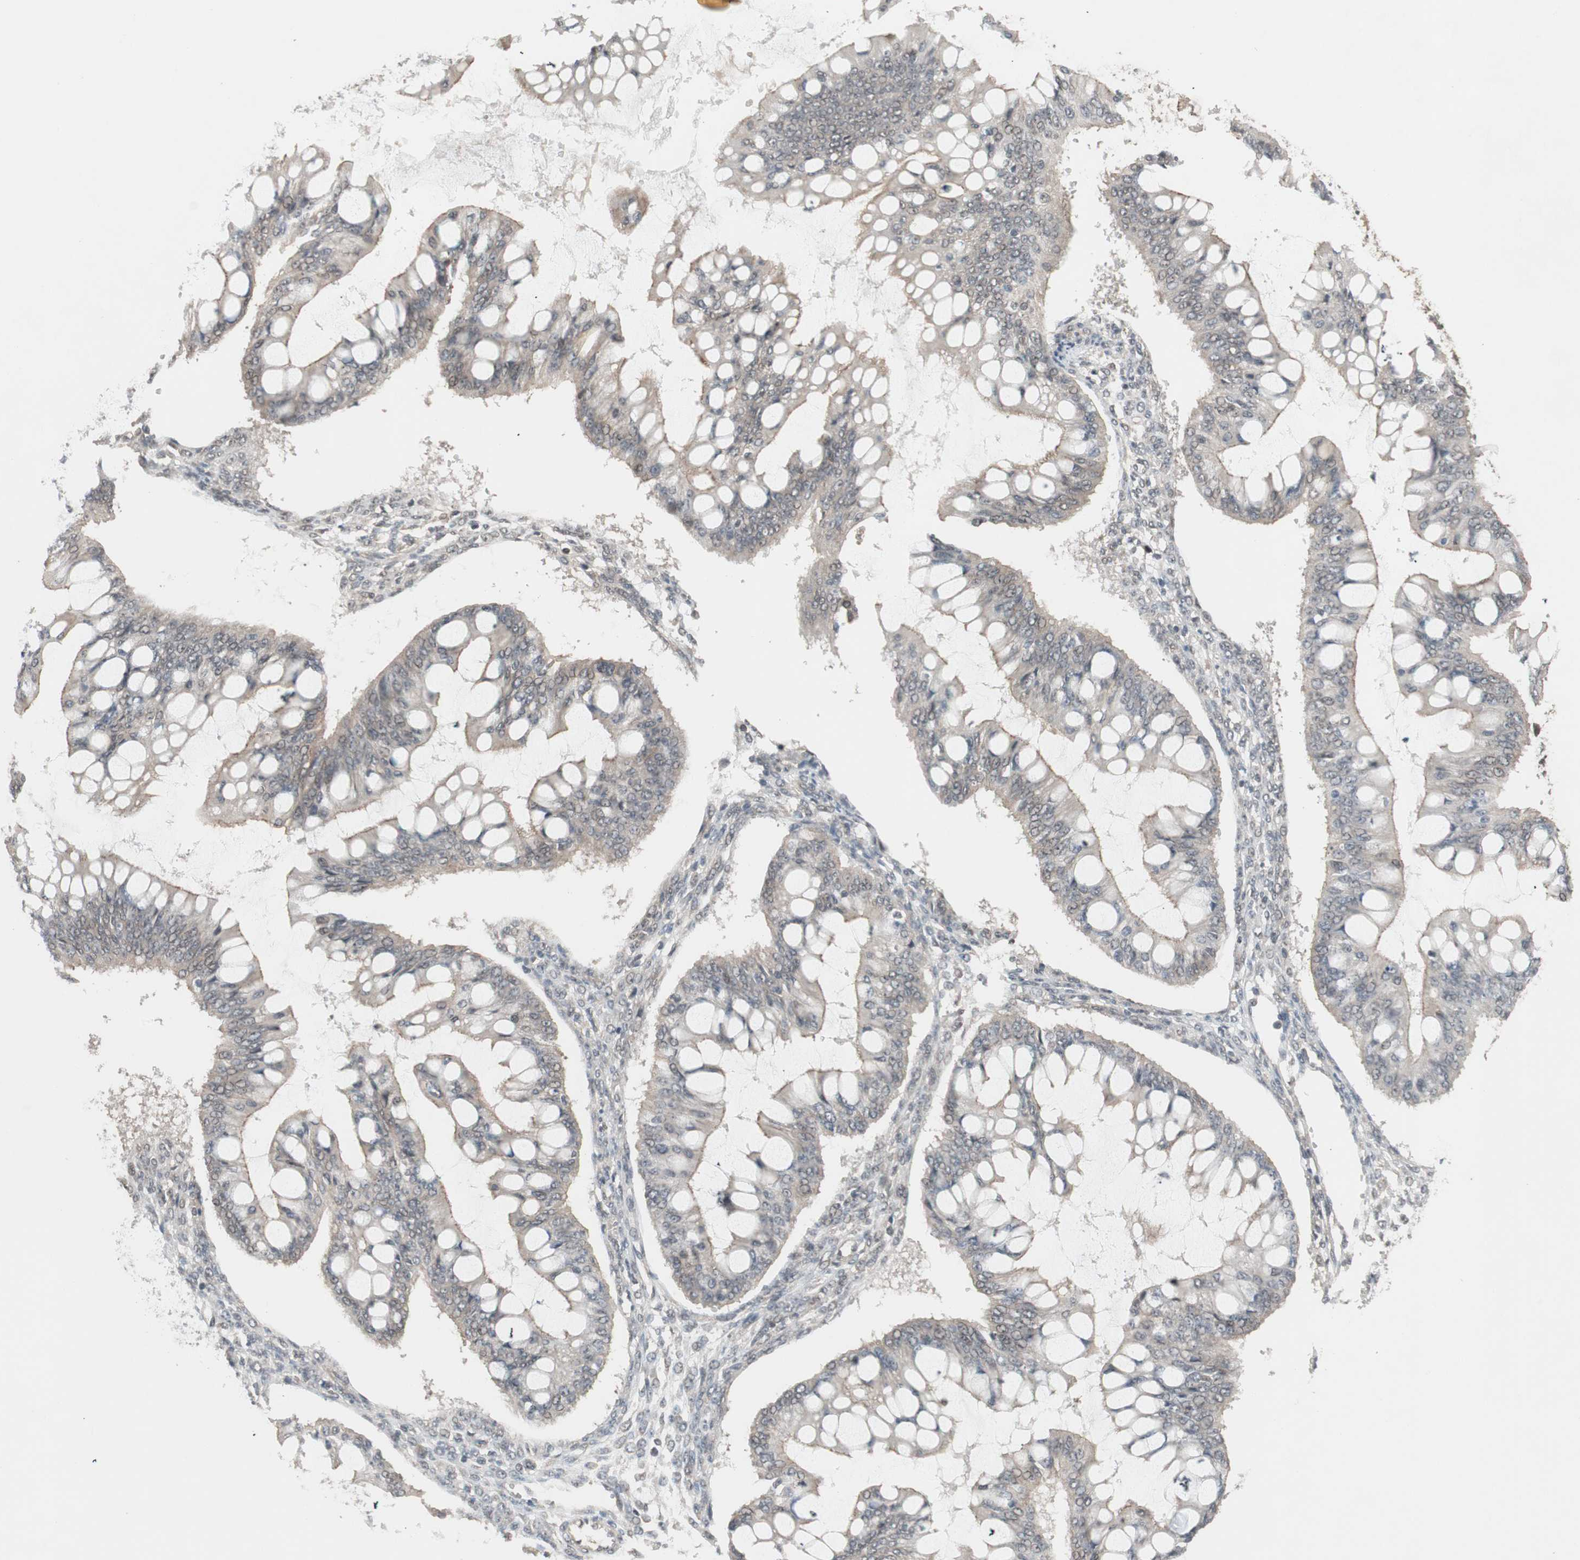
{"staining": {"intensity": "weak", "quantity": "<25%", "location": "cytoplasmic/membranous"}, "tissue": "ovarian cancer", "cell_type": "Tumor cells", "image_type": "cancer", "snomed": [{"axis": "morphology", "description": "Cystadenocarcinoma, mucinous, NOS"}, {"axis": "topography", "description": "Ovary"}], "caption": "Ovarian mucinous cystadenocarcinoma was stained to show a protein in brown. There is no significant staining in tumor cells. Nuclei are stained in blue.", "gene": "DRAP1", "patient": {"sex": "female", "age": 73}}